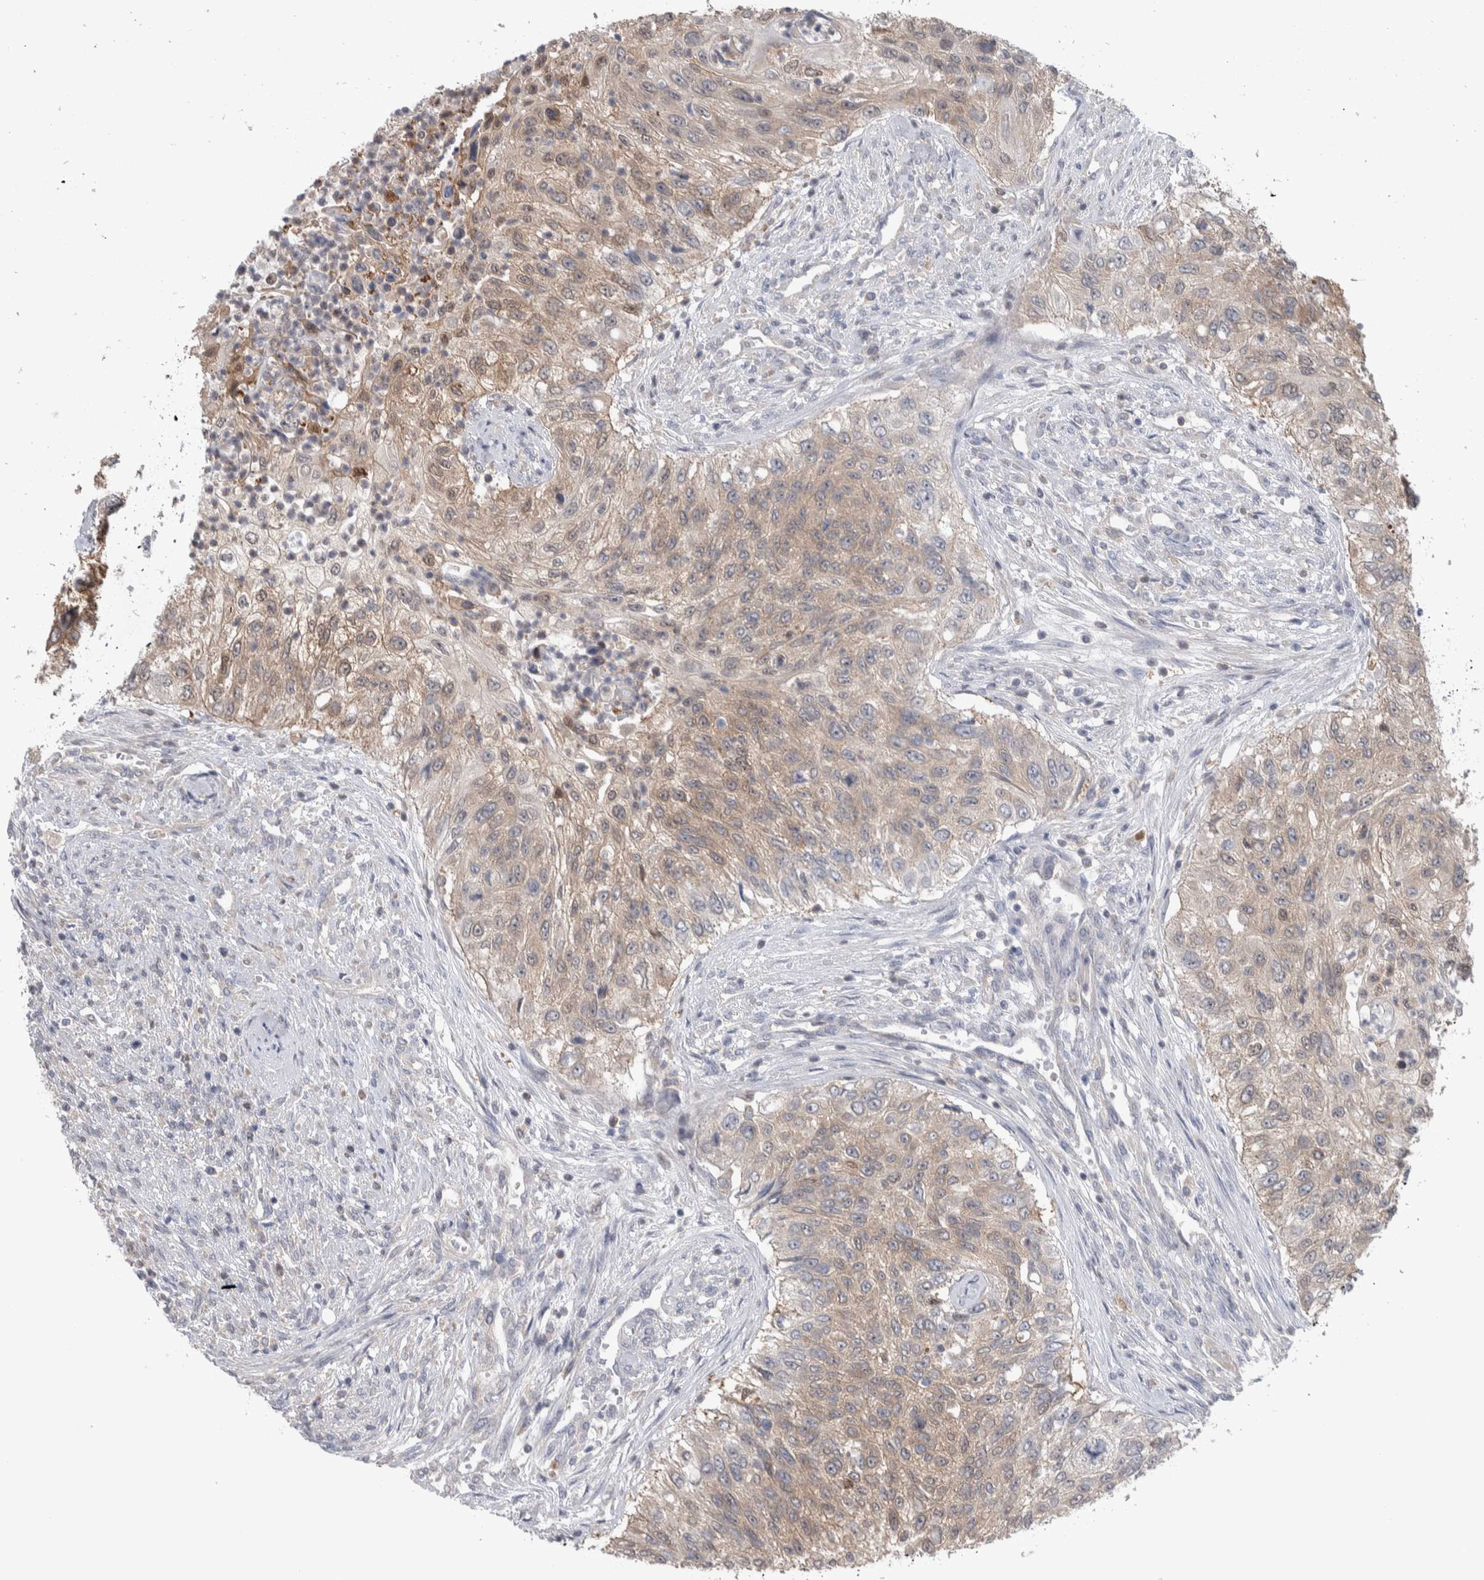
{"staining": {"intensity": "weak", "quantity": ">75%", "location": "cytoplasmic/membranous"}, "tissue": "urothelial cancer", "cell_type": "Tumor cells", "image_type": "cancer", "snomed": [{"axis": "morphology", "description": "Urothelial carcinoma, High grade"}, {"axis": "topography", "description": "Urinary bladder"}], "caption": "Urothelial cancer stained with a protein marker reveals weak staining in tumor cells.", "gene": "HTATIP2", "patient": {"sex": "female", "age": 60}}